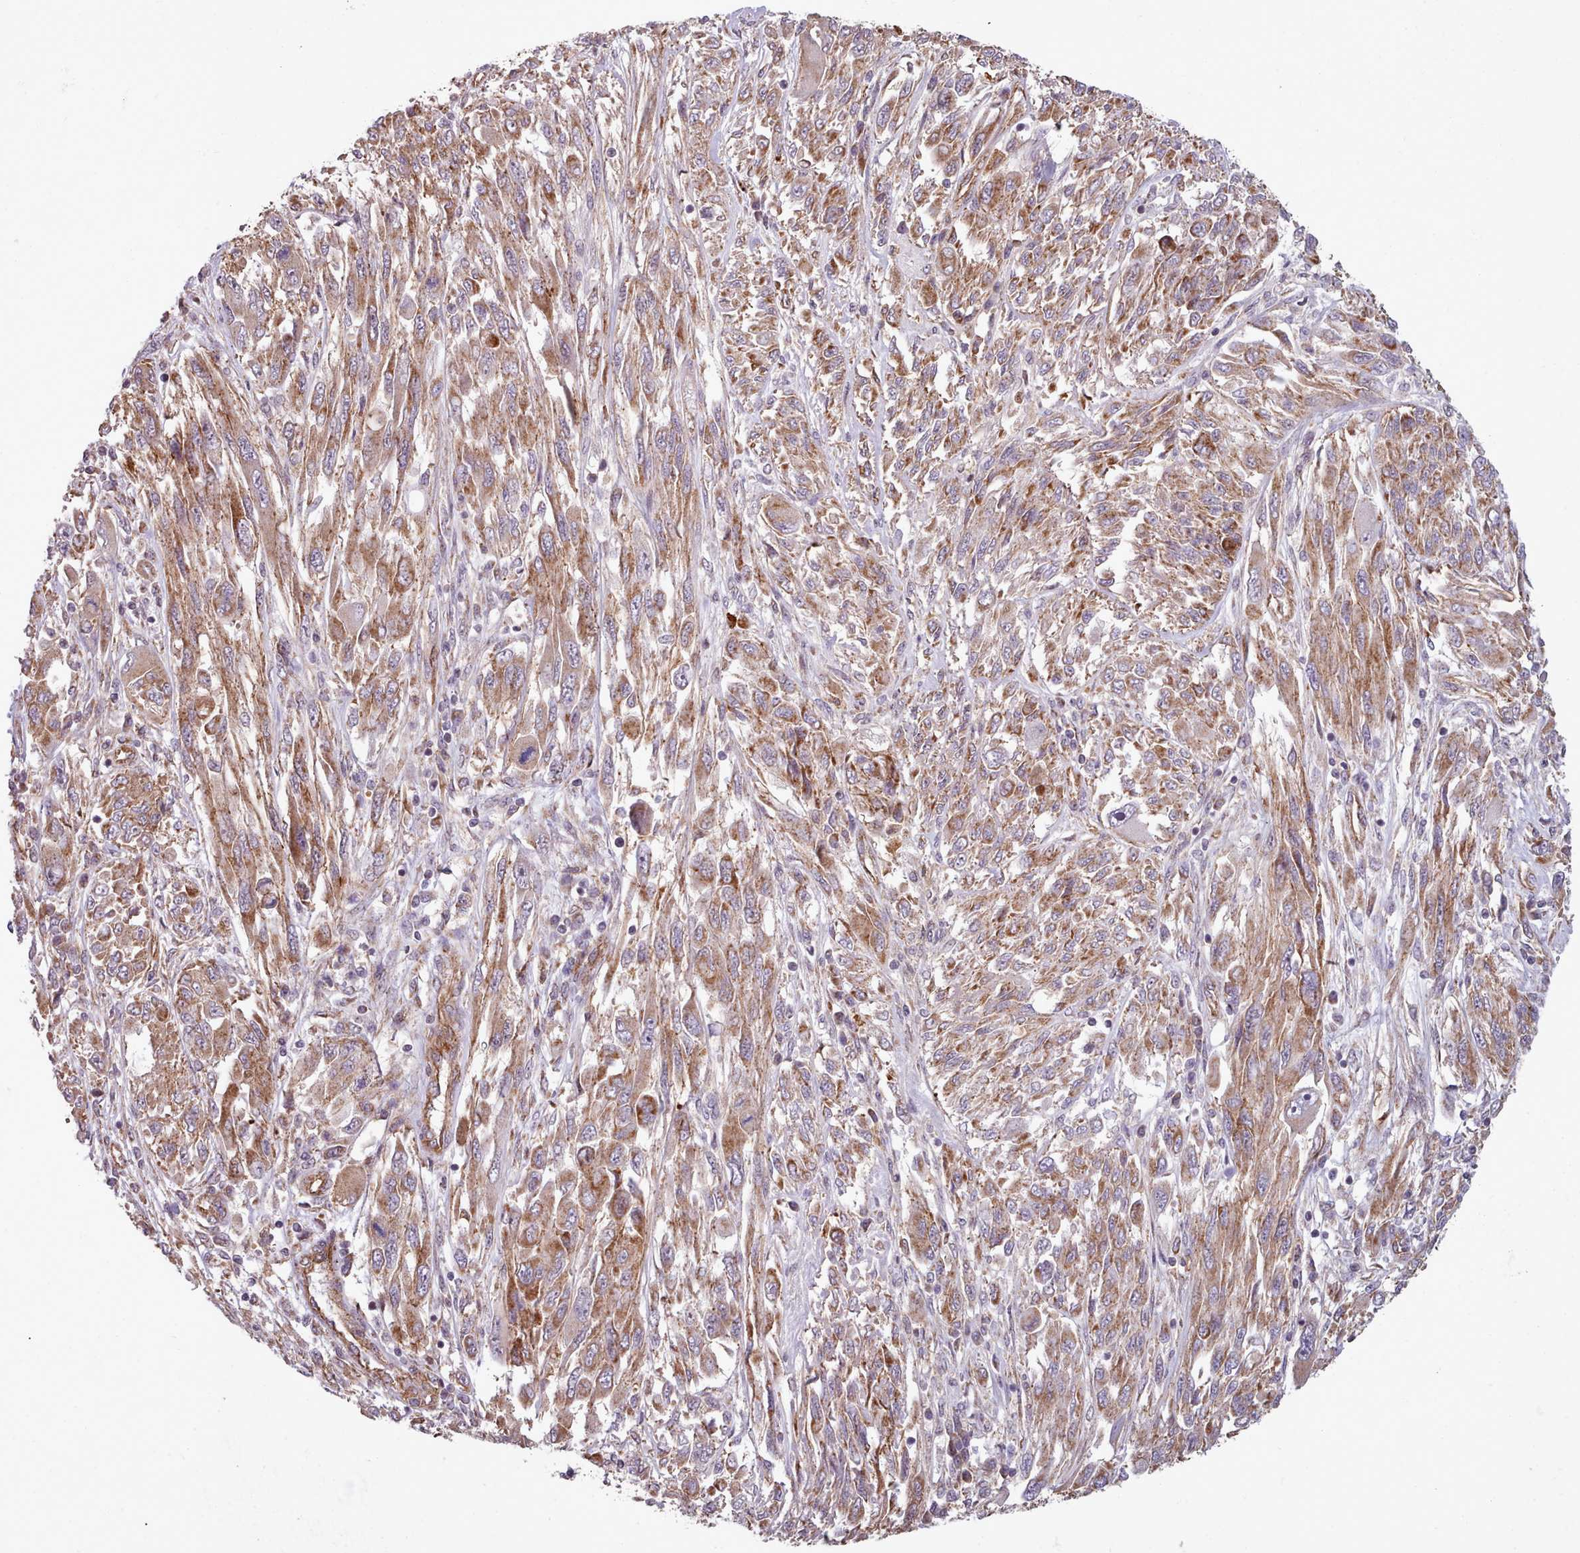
{"staining": {"intensity": "moderate", "quantity": ">75%", "location": "cytoplasmic/membranous"}, "tissue": "melanoma", "cell_type": "Tumor cells", "image_type": "cancer", "snomed": [{"axis": "morphology", "description": "Malignant melanoma, NOS"}, {"axis": "topography", "description": "Skin"}], "caption": "Malignant melanoma stained with DAB IHC shows medium levels of moderate cytoplasmic/membranous expression in approximately >75% of tumor cells. The protein of interest is shown in brown color, while the nuclei are stained blue.", "gene": "MRPL46", "patient": {"sex": "female", "age": 91}}